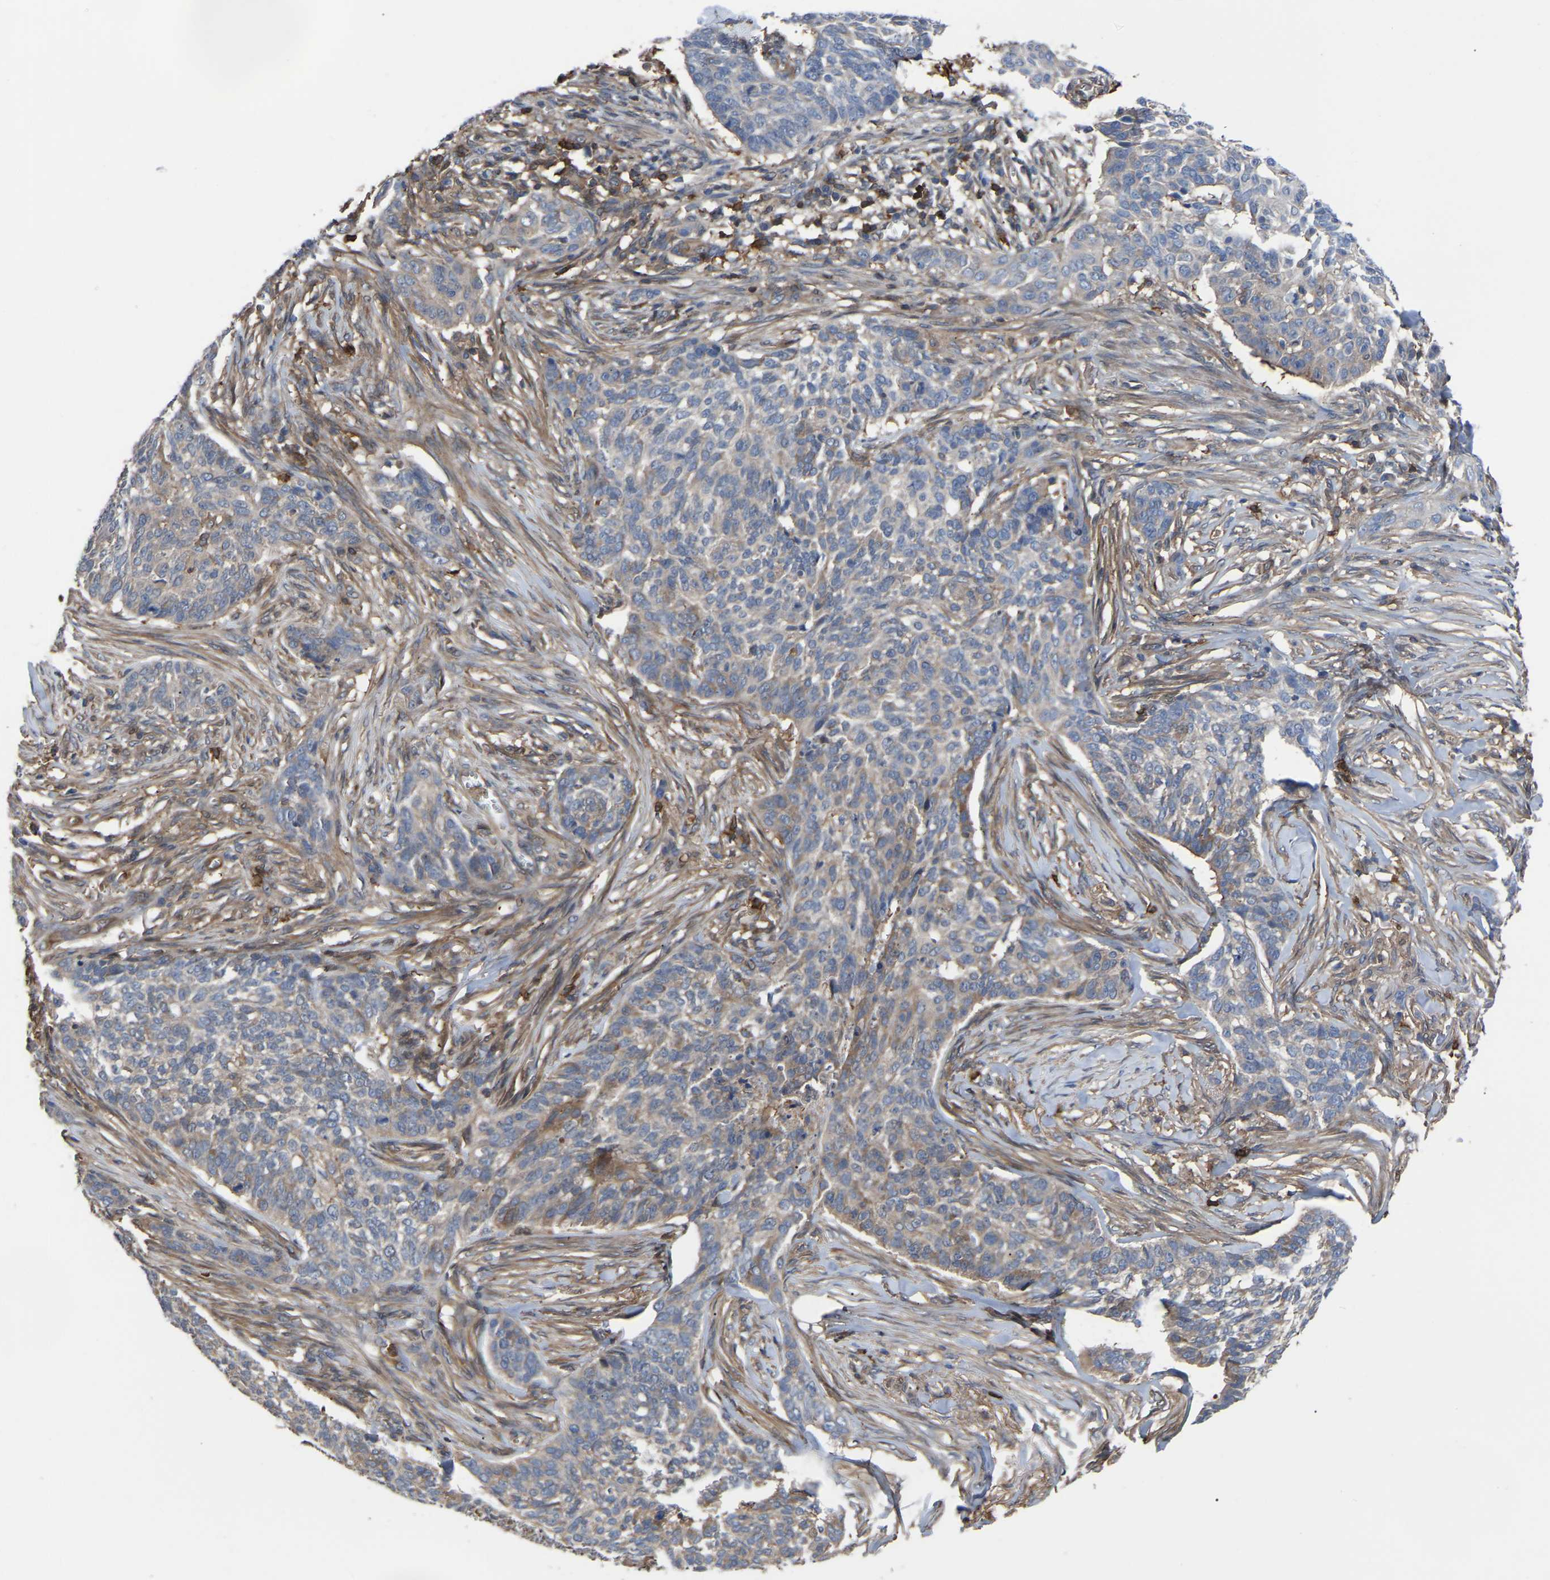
{"staining": {"intensity": "weak", "quantity": "<25%", "location": "cytoplasmic/membranous"}, "tissue": "skin cancer", "cell_type": "Tumor cells", "image_type": "cancer", "snomed": [{"axis": "morphology", "description": "Basal cell carcinoma"}, {"axis": "topography", "description": "Skin"}], "caption": "Tumor cells show no significant protein positivity in skin cancer (basal cell carcinoma). (Brightfield microscopy of DAB (3,3'-diaminobenzidine) immunohistochemistry (IHC) at high magnification).", "gene": "CIT", "patient": {"sex": "male", "age": 85}}